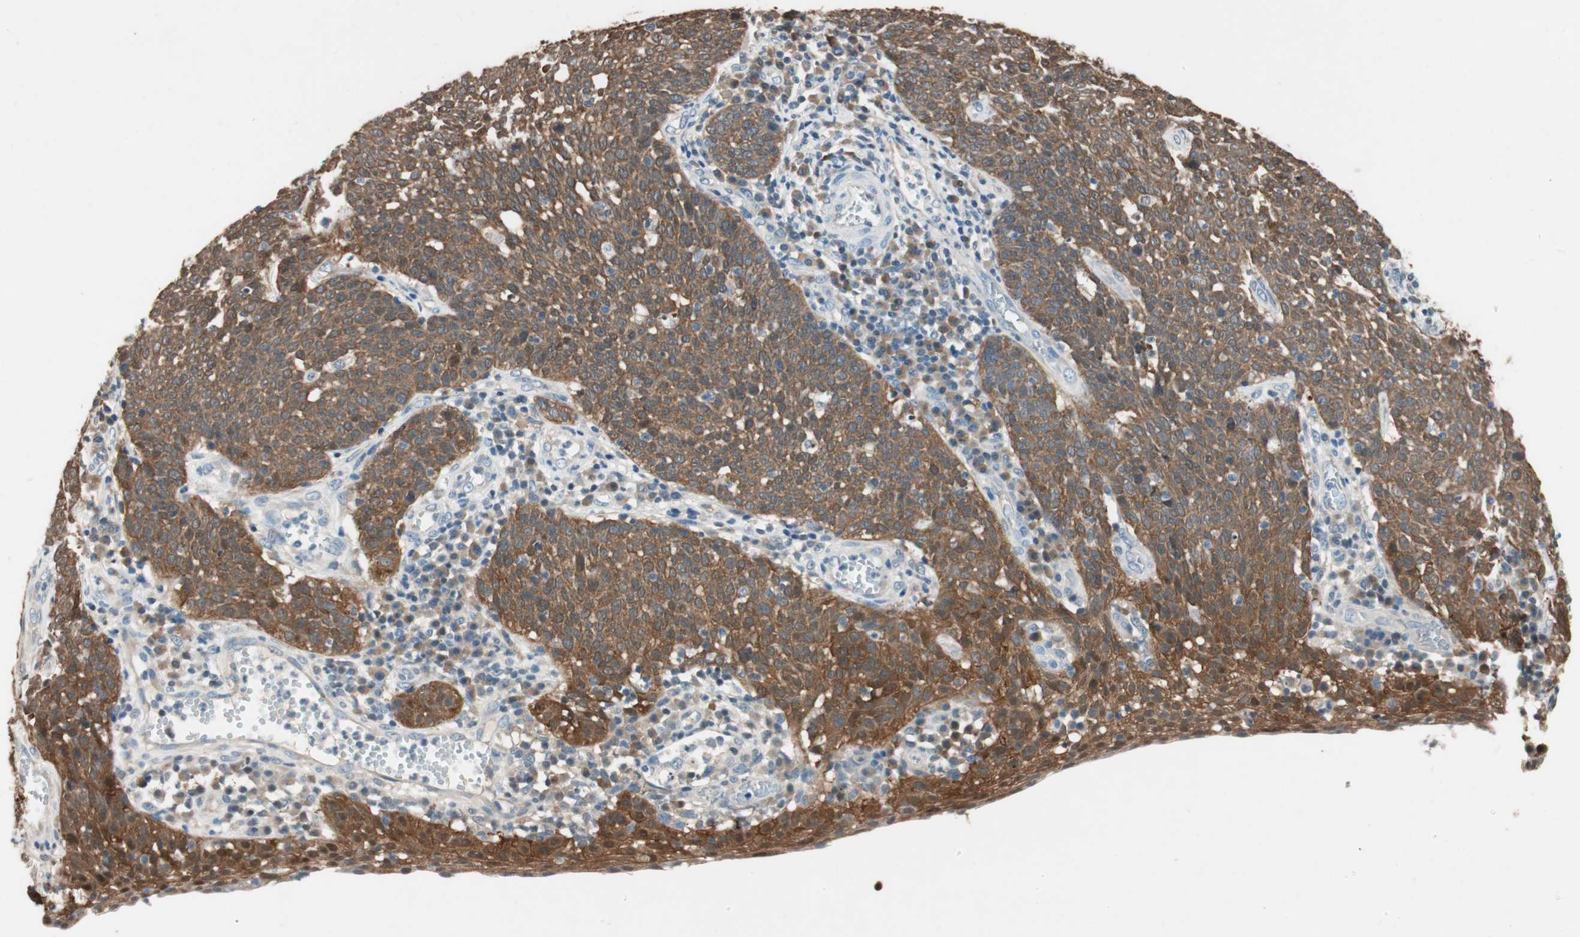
{"staining": {"intensity": "strong", "quantity": "<25%", "location": "cytoplasmic/membranous,nuclear"}, "tissue": "cervical cancer", "cell_type": "Tumor cells", "image_type": "cancer", "snomed": [{"axis": "morphology", "description": "Squamous cell carcinoma, NOS"}, {"axis": "topography", "description": "Cervix"}], "caption": "Squamous cell carcinoma (cervical) stained with a brown dye shows strong cytoplasmic/membranous and nuclear positive staining in about <25% of tumor cells.", "gene": "SERPINB5", "patient": {"sex": "female", "age": 34}}